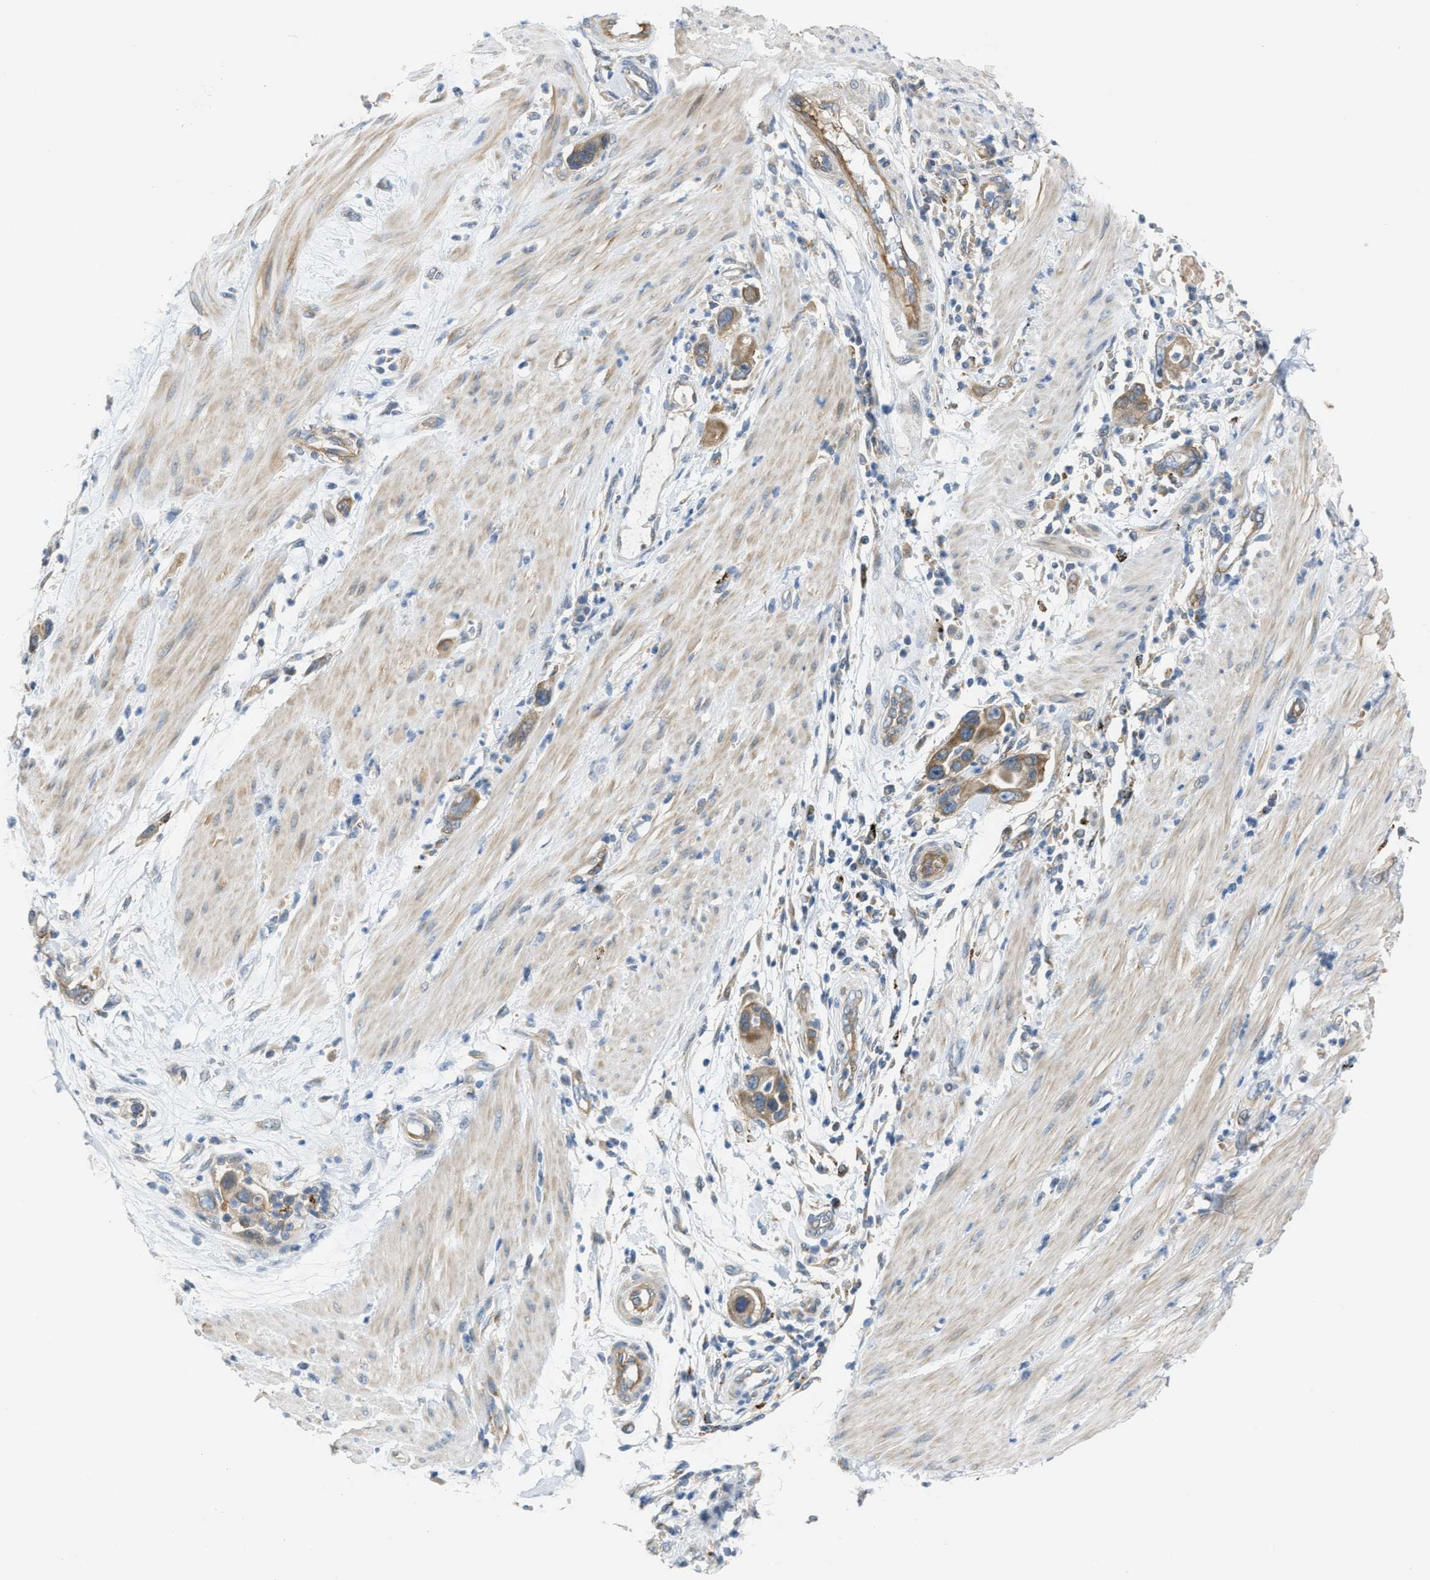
{"staining": {"intensity": "moderate", "quantity": ">75%", "location": "cytoplasmic/membranous"}, "tissue": "pancreatic cancer", "cell_type": "Tumor cells", "image_type": "cancer", "snomed": [{"axis": "morphology", "description": "Adenocarcinoma, NOS"}, {"axis": "topography", "description": "Pancreas"}], "caption": "An immunohistochemistry (IHC) micrograph of tumor tissue is shown. Protein staining in brown labels moderate cytoplasmic/membranous positivity in pancreatic cancer (adenocarcinoma) within tumor cells.", "gene": "KLHDC10", "patient": {"sex": "female", "age": 70}}